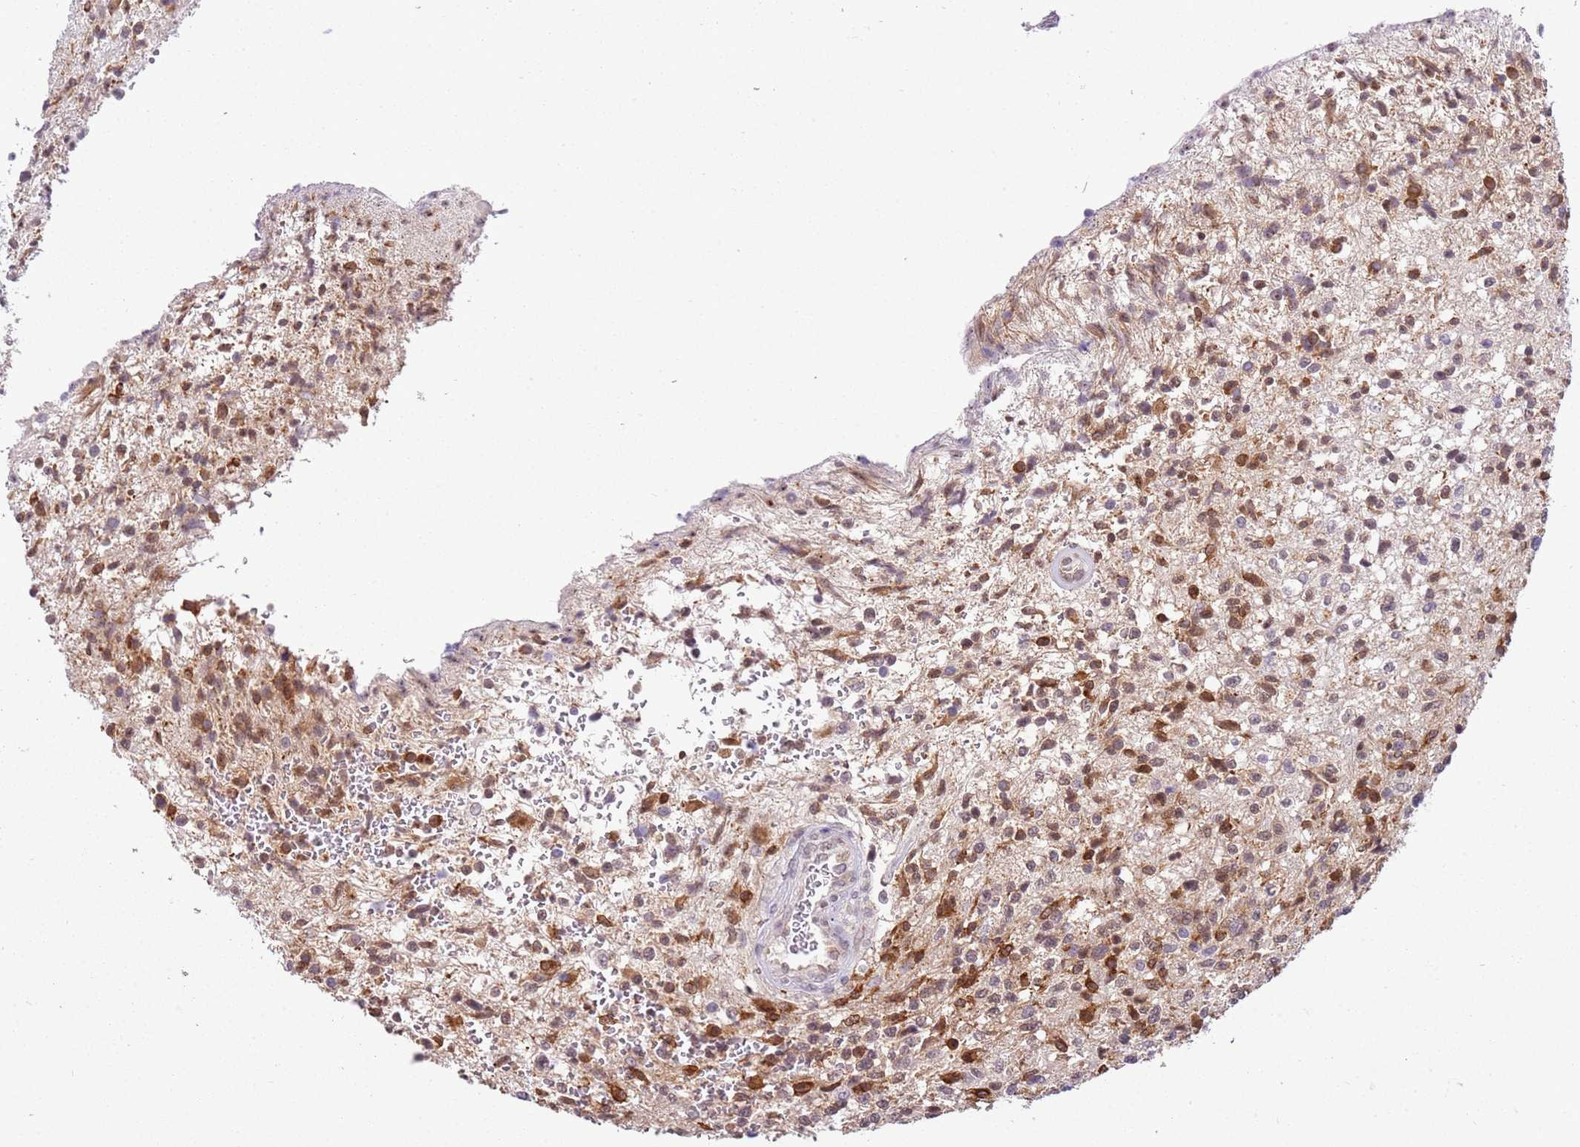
{"staining": {"intensity": "moderate", "quantity": "25%-75%", "location": "cytoplasmic/membranous,nuclear"}, "tissue": "glioma", "cell_type": "Tumor cells", "image_type": "cancer", "snomed": [{"axis": "morphology", "description": "Glioma, malignant, High grade"}, {"axis": "topography", "description": "Brain"}], "caption": "Immunohistochemical staining of glioma reveals medium levels of moderate cytoplasmic/membranous and nuclear protein positivity in about 25%-75% of tumor cells. (DAB = brown stain, brightfield microscopy at high magnification).", "gene": "FAM120C", "patient": {"sex": "male", "age": 56}}